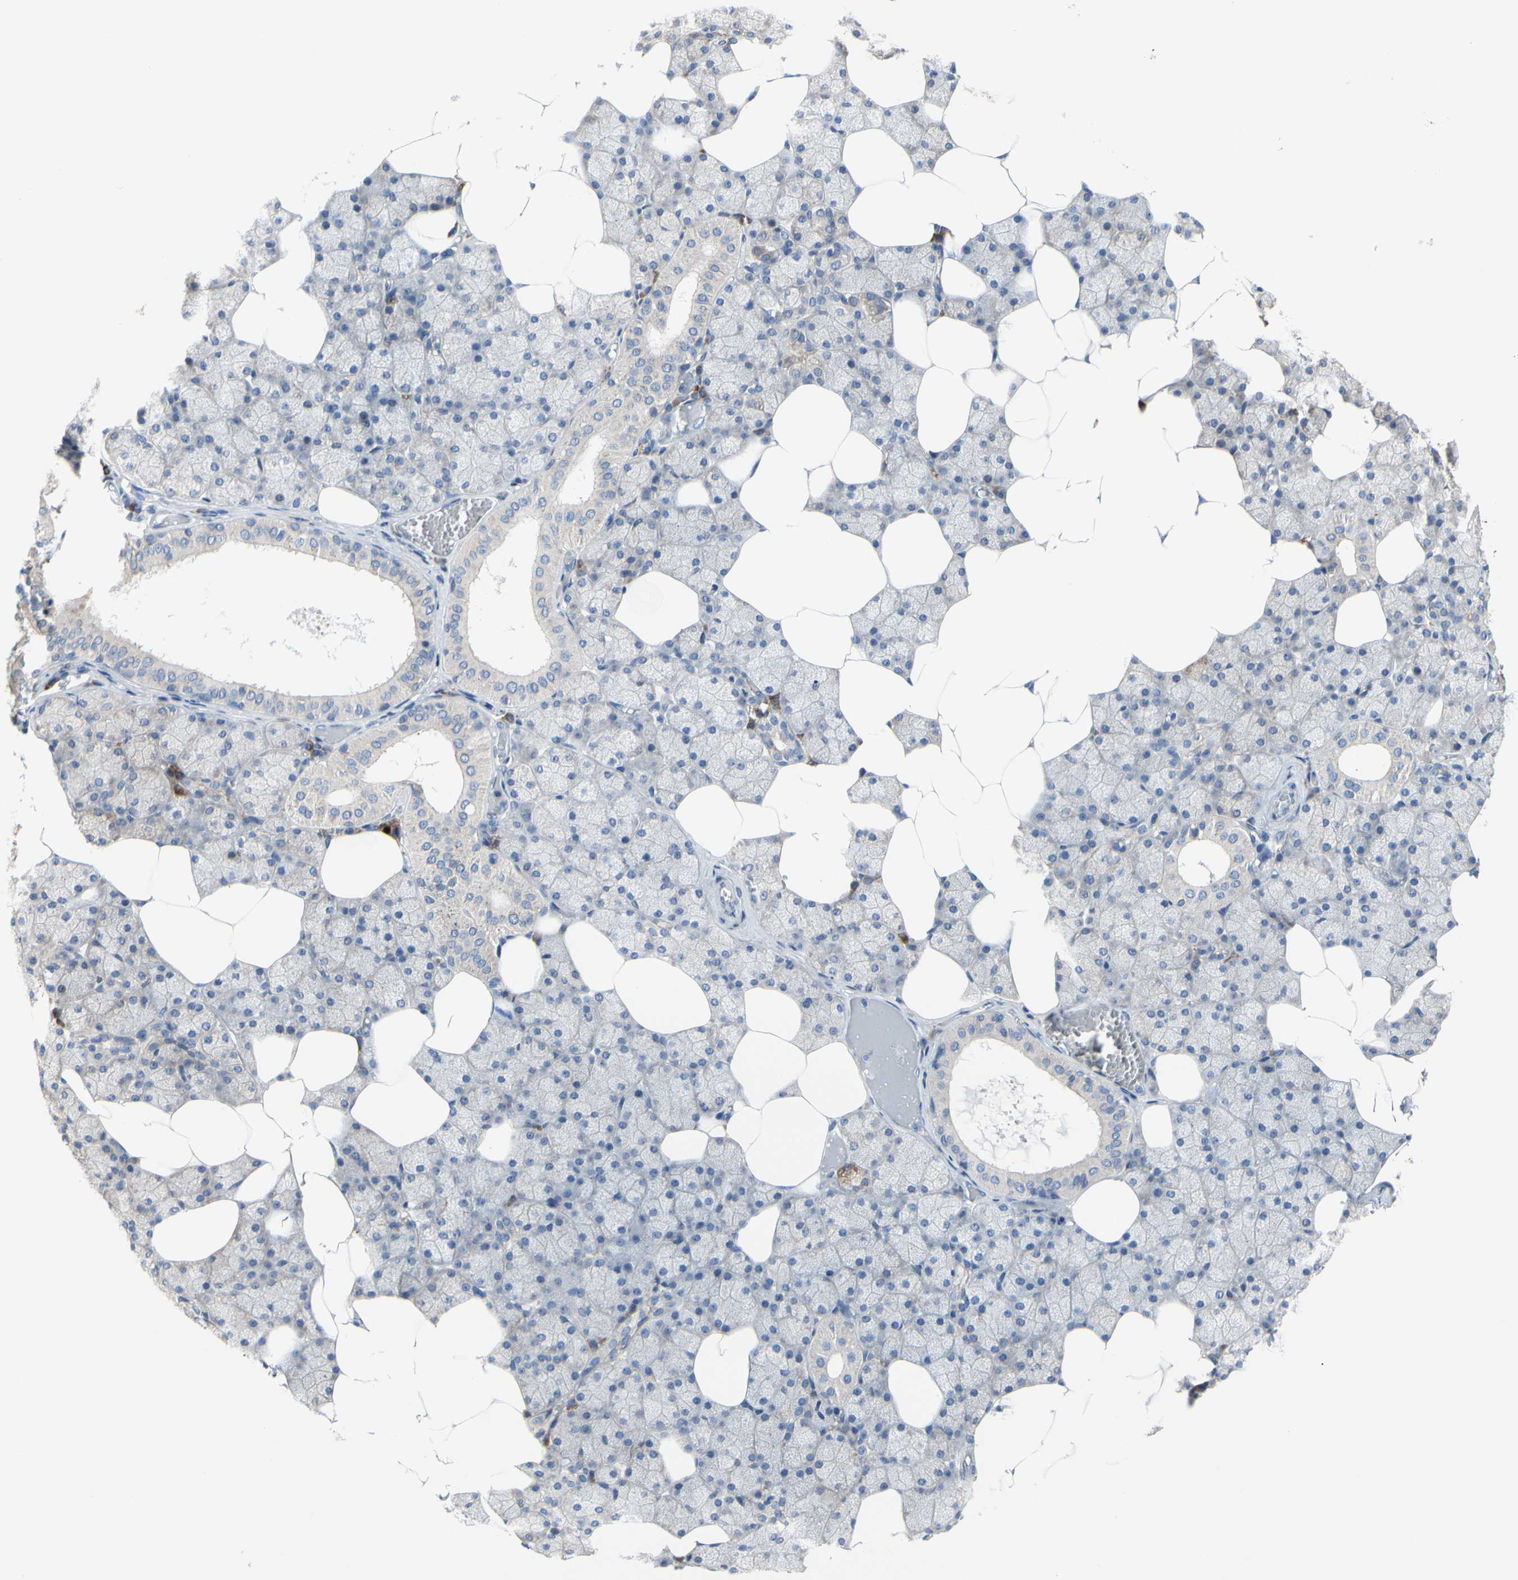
{"staining": {"intensity": "weak", "quantity": "25%-75%", "location": "cytoplasmic/membranous"}, "tissue": "salivary gland", "cell_type": "Glandular cells", "image_type": "normal", "snomed": [{"axis": "morphology", "description": "Normal tissue, NOS"}, {"axis": "topography", "description": "Salivary gland"}], "caption": "Protein expression analysis of unremarkable salivary gland reveals weak cytoplasmic/membranous staining in approximately 25%-75% of glandular cells. The staining was performed using DAB (3,3'-diaminobenzidine) to visualize the protein expression in brown, while the nuclei were stained in blue with hematoxylin (Magnification: 20x).", "gene": "TTC14", "patient": {"sex": "male", "age": 62}}